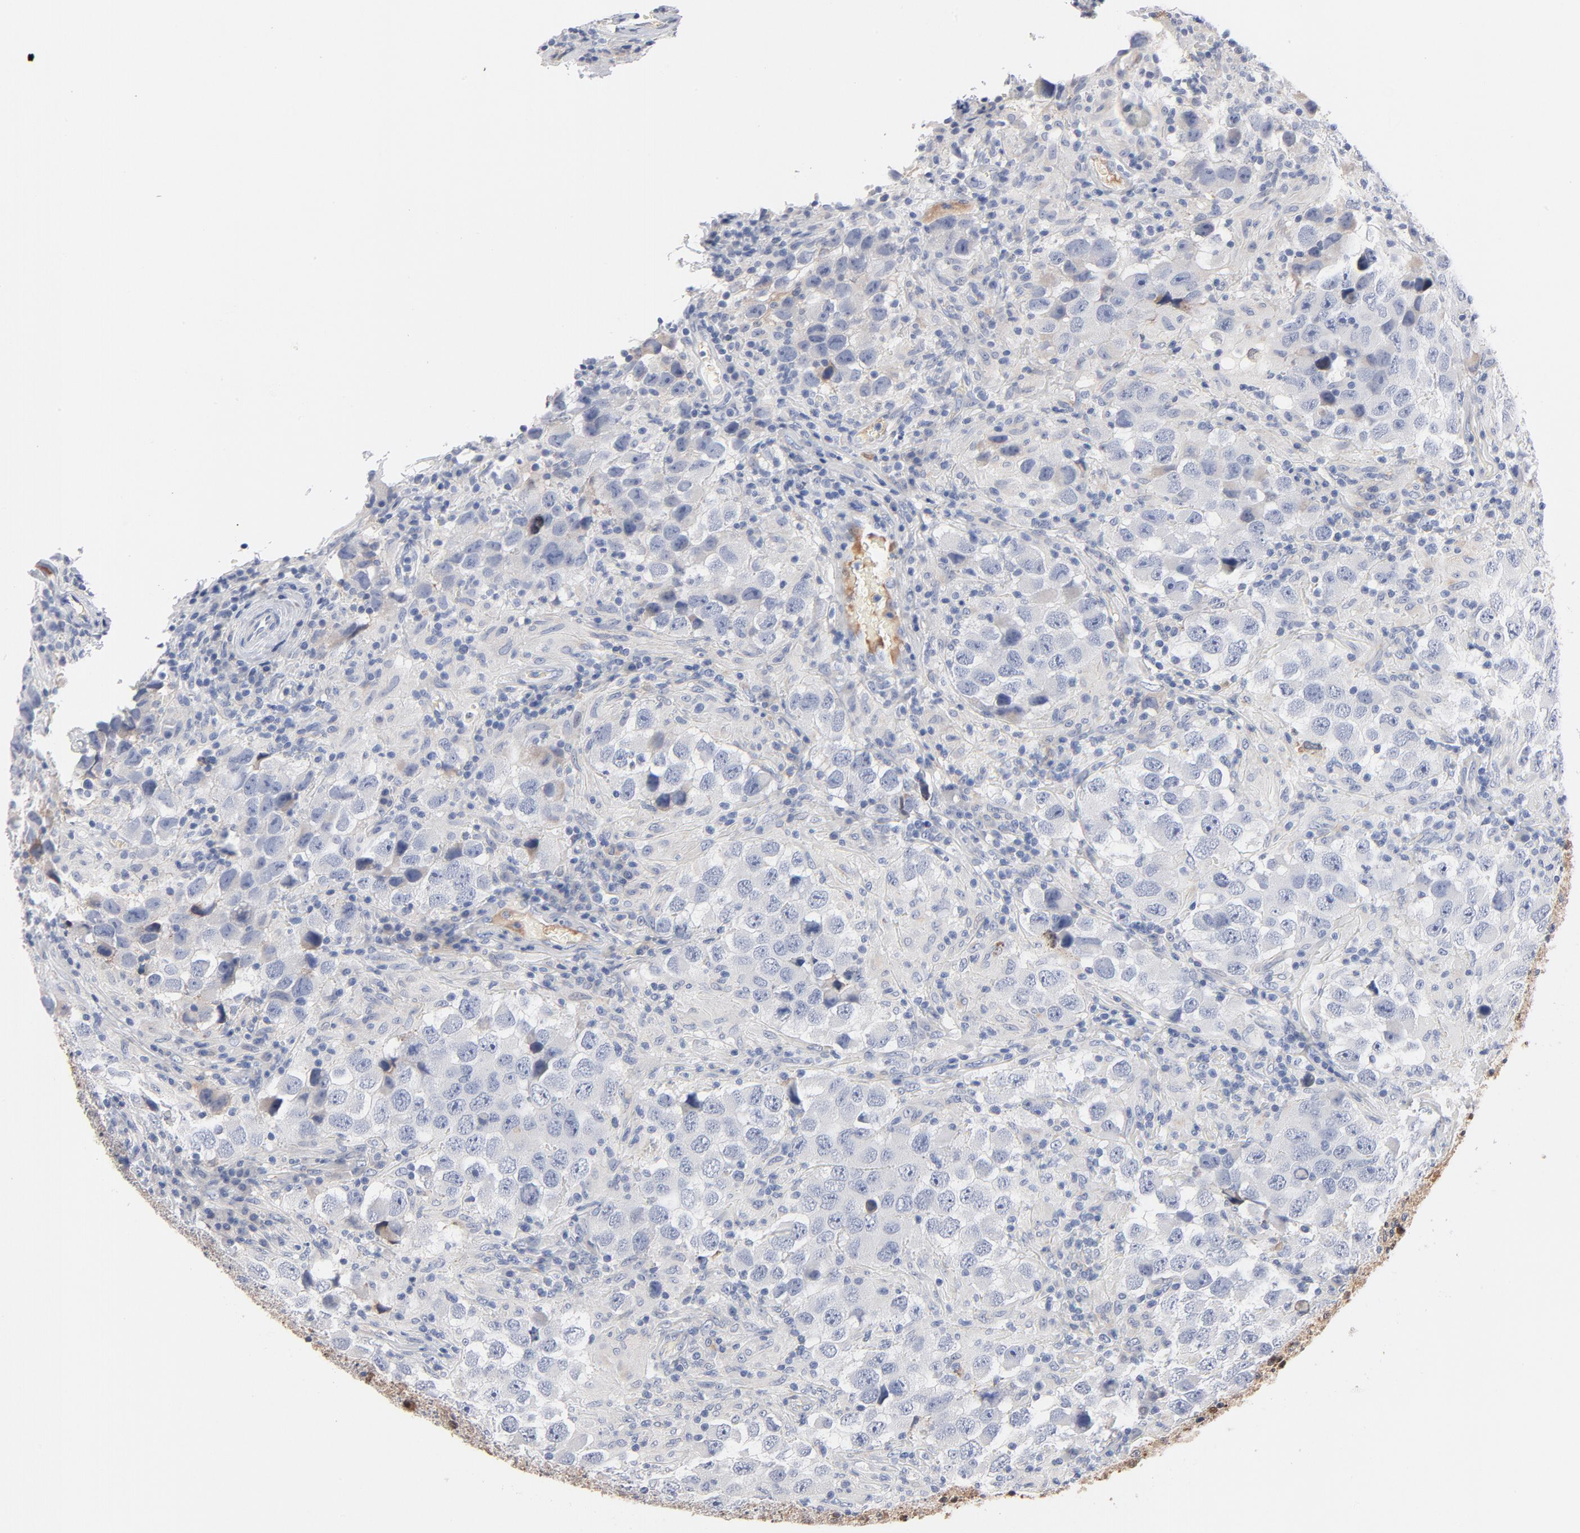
{"staining": {"intensity": "negative", "quantity": "none", "location": "none"}, "tissue": "testis cancer", "cell_type": "Tumor cells", "image_type": "cancer", "snomed": [{"axis": "morphology", "description": "Carcinoma, Embryonal, NOS"}, {"axis": "topography", "description": "Testis"}], "caption": "This photomicrograph is of testis cancer stained with immunohistochemistry (IHC) to label a protein in brown with the nuclei are counter-stained blue. There is no staining in tumor cells.", "gene": "SERPINA4", "patient": {"sex": "male", "age": 21}}